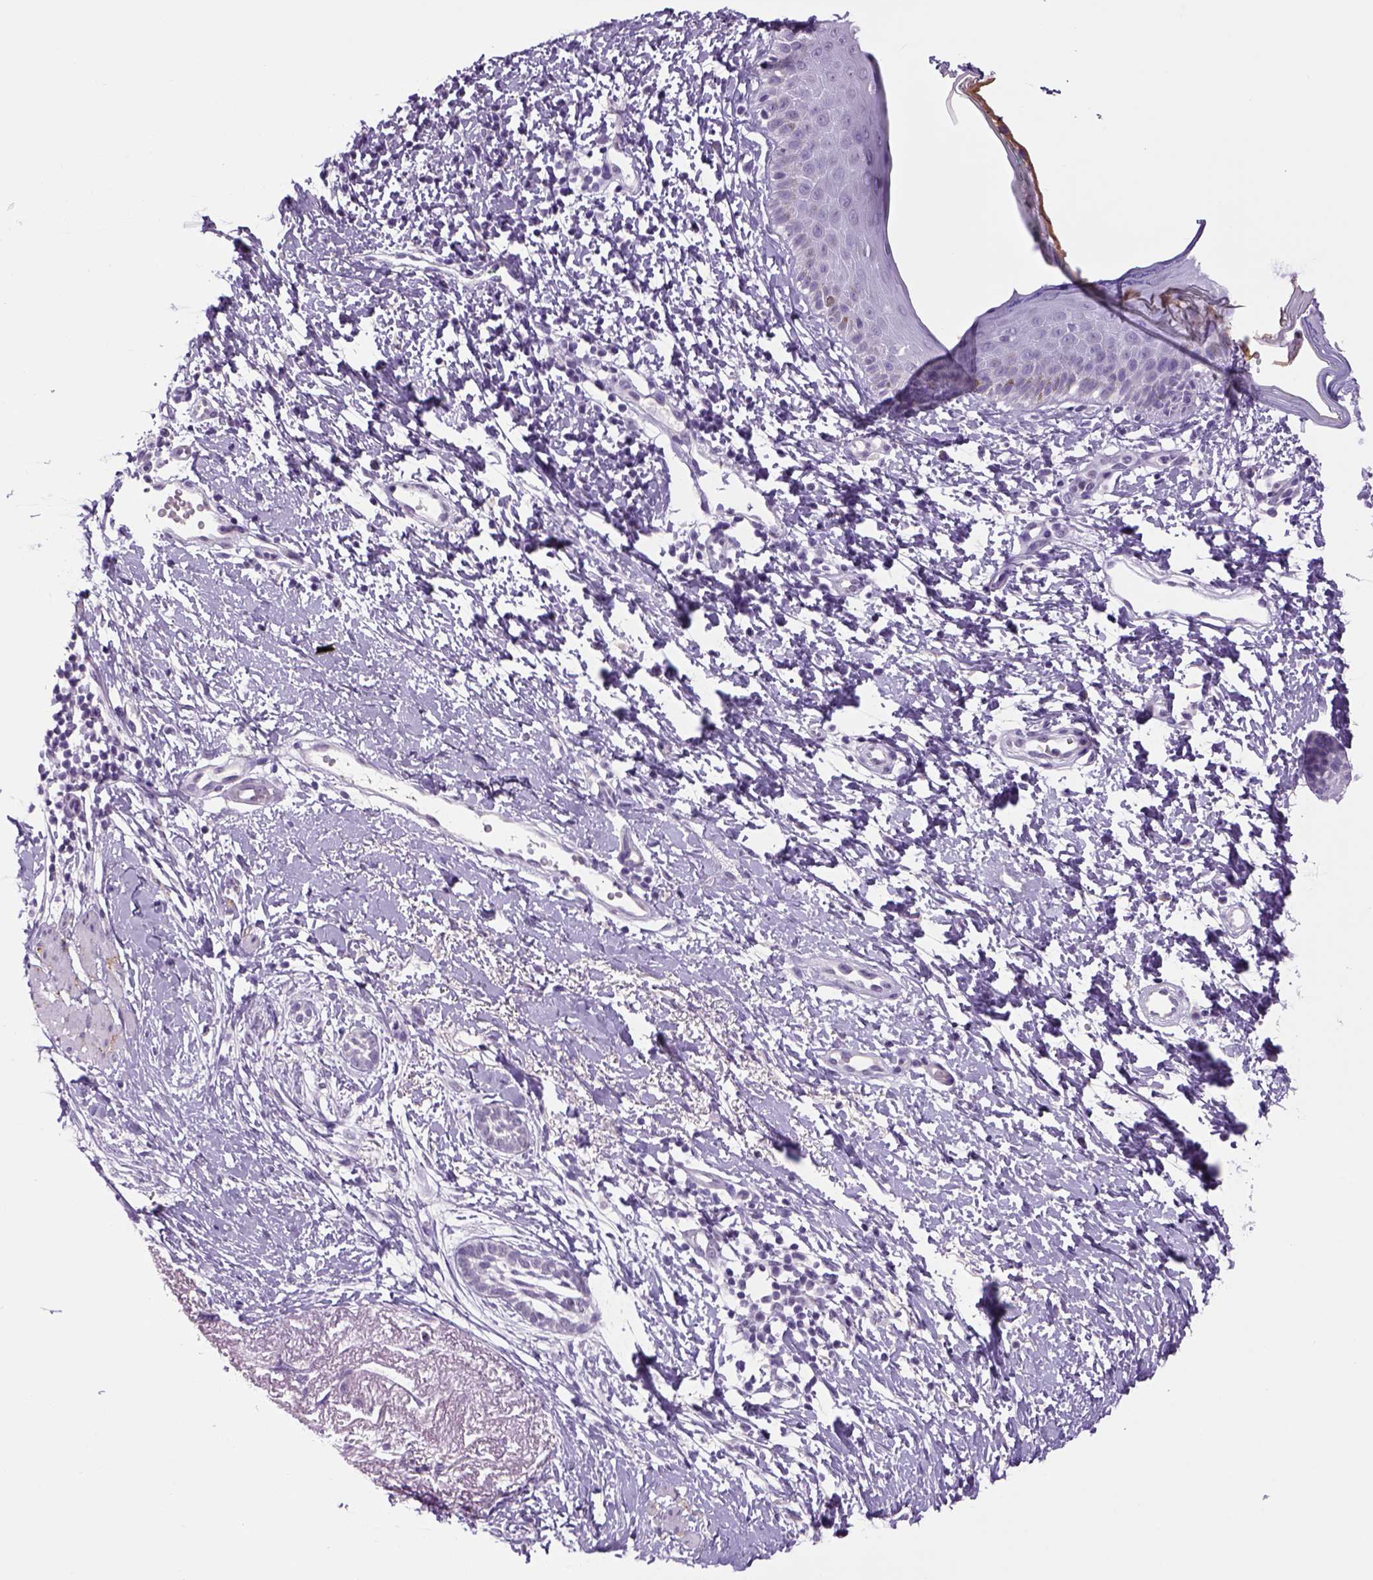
{"staining": {"intensity": "negative", "quantity": "none", "location": "none"}, "tissue": "skin cancer", "cell_type": "Tumor cells", "image_type": "cancer", "snomed": [{"axis": "morphology", "description": "Normal tissue, NOS"}, {"axis": "morphology", "description": "Basal cell carcinoma"}, {"axis": "topography", "description": "Skin"}], "caption": "This is a micrograph of immunohistochemistry (IHC) staining of skin basal cell carcinoma, which shows no staining in tumor cells.", "gene": "DBH", "patient": {"sex": "male", "age": 84}}